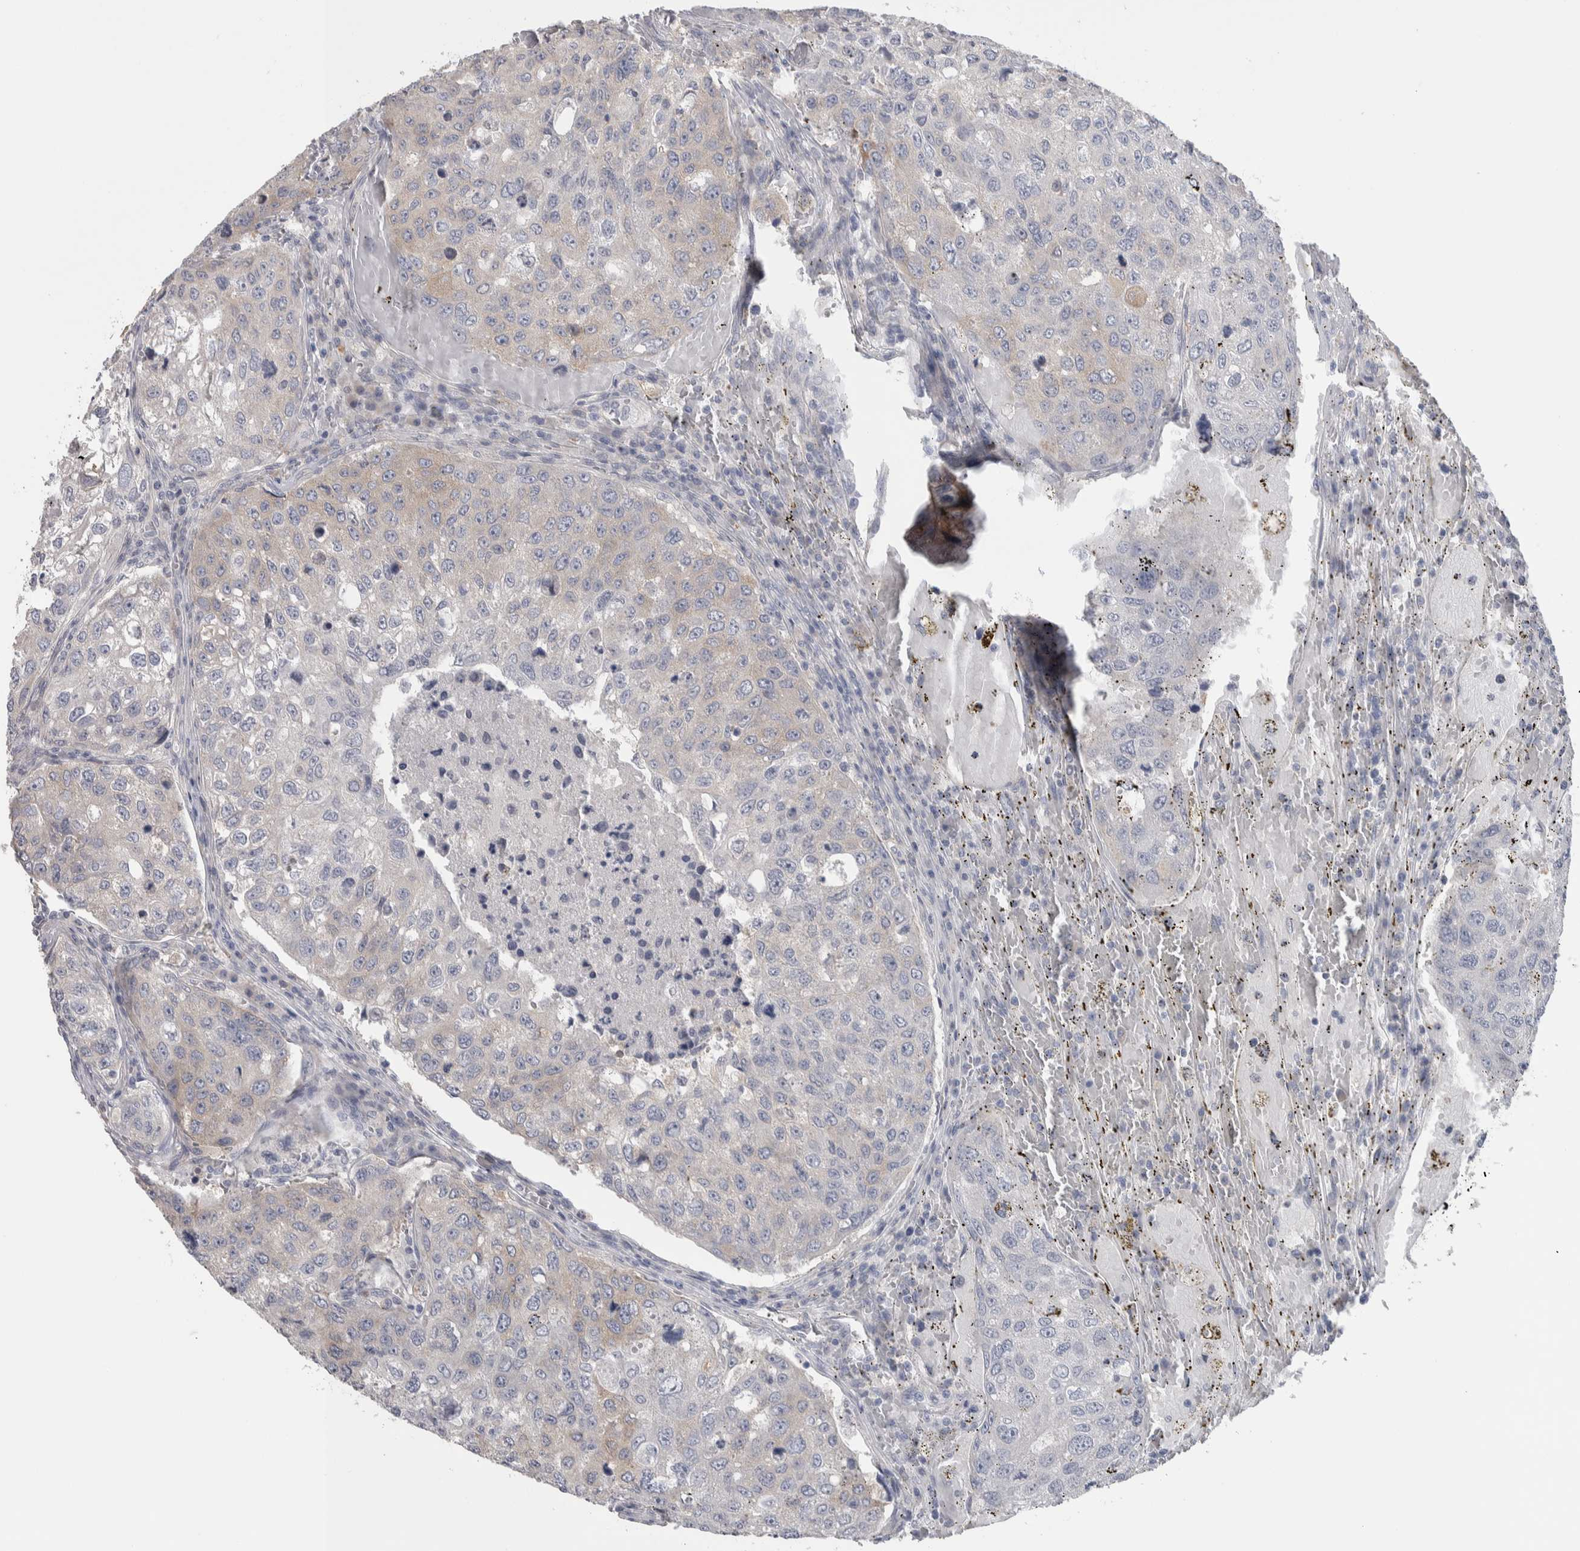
{"staining": {"intensity": "negative", "quantity": "none", "location": "none"}, "tissue": "urothelial cancer", "cell_type": "Tumor cells", "image_type": "cancer", "snomed": [{"axis": "morphology", "description": "Urothelial carcinoma, High grade"}, {"axis": "topography", "description": "Lymph node"}, {"axis": "topography", "description": "Urinary bladder"}], "caption": "Immunohistochemistry (IHC) photomicrograph of human high-grade urothelial carcinoma stained for a protein (brown), which reveals no positivity in tumor cells. The staining is performed using DAB (3,3'-diaminobenzidine) brown chromogen with nuclei counter-stained in using hematoxylin.", "gene": "GPHN", "patient": {"sex": "male", "age": 51}}